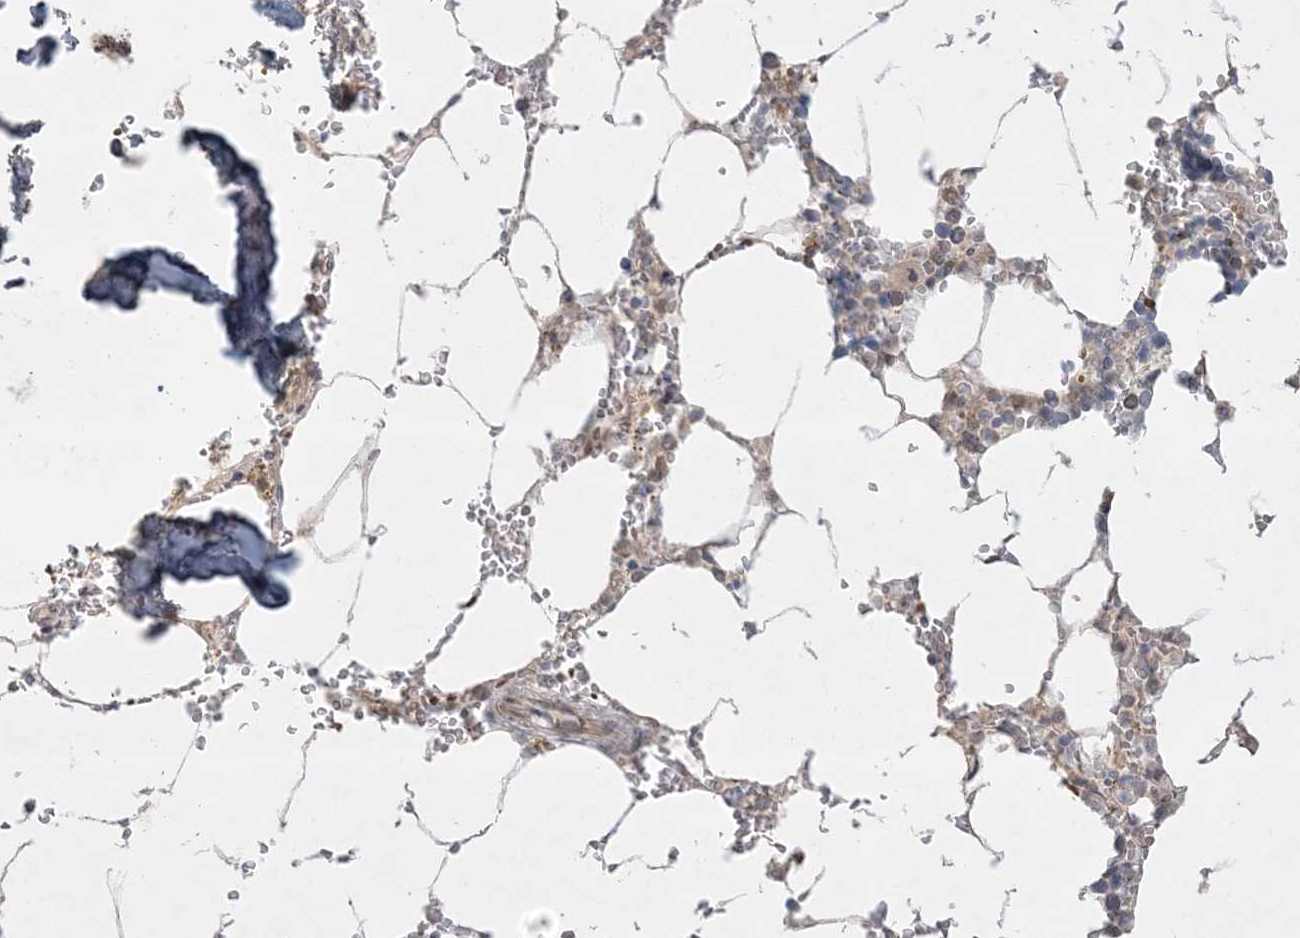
{"staining": {"intensity": "weak", "quantity": "<25%", "location": "cytoplasmic/membranous"}, "tissue": "bone marrow", "cell_type": "Hematopoietic cells", "image_type": "normal", "snomed": [{"axis": "morphology", "description": "Normal tissue, NOS"}, {"axis": "topography", "description": "Bone marrow"}], "caption": "High magnification brightfield microscopy of unremarkable bone marrow stained with DAB (3,3'-diaminobenzidine) (brown) and counterstained with hematoxylin (blue): hematopoietic cells show no significant positivity.", "gene": "MMGT1", "patient": {"sex": "male", "age": 70}}